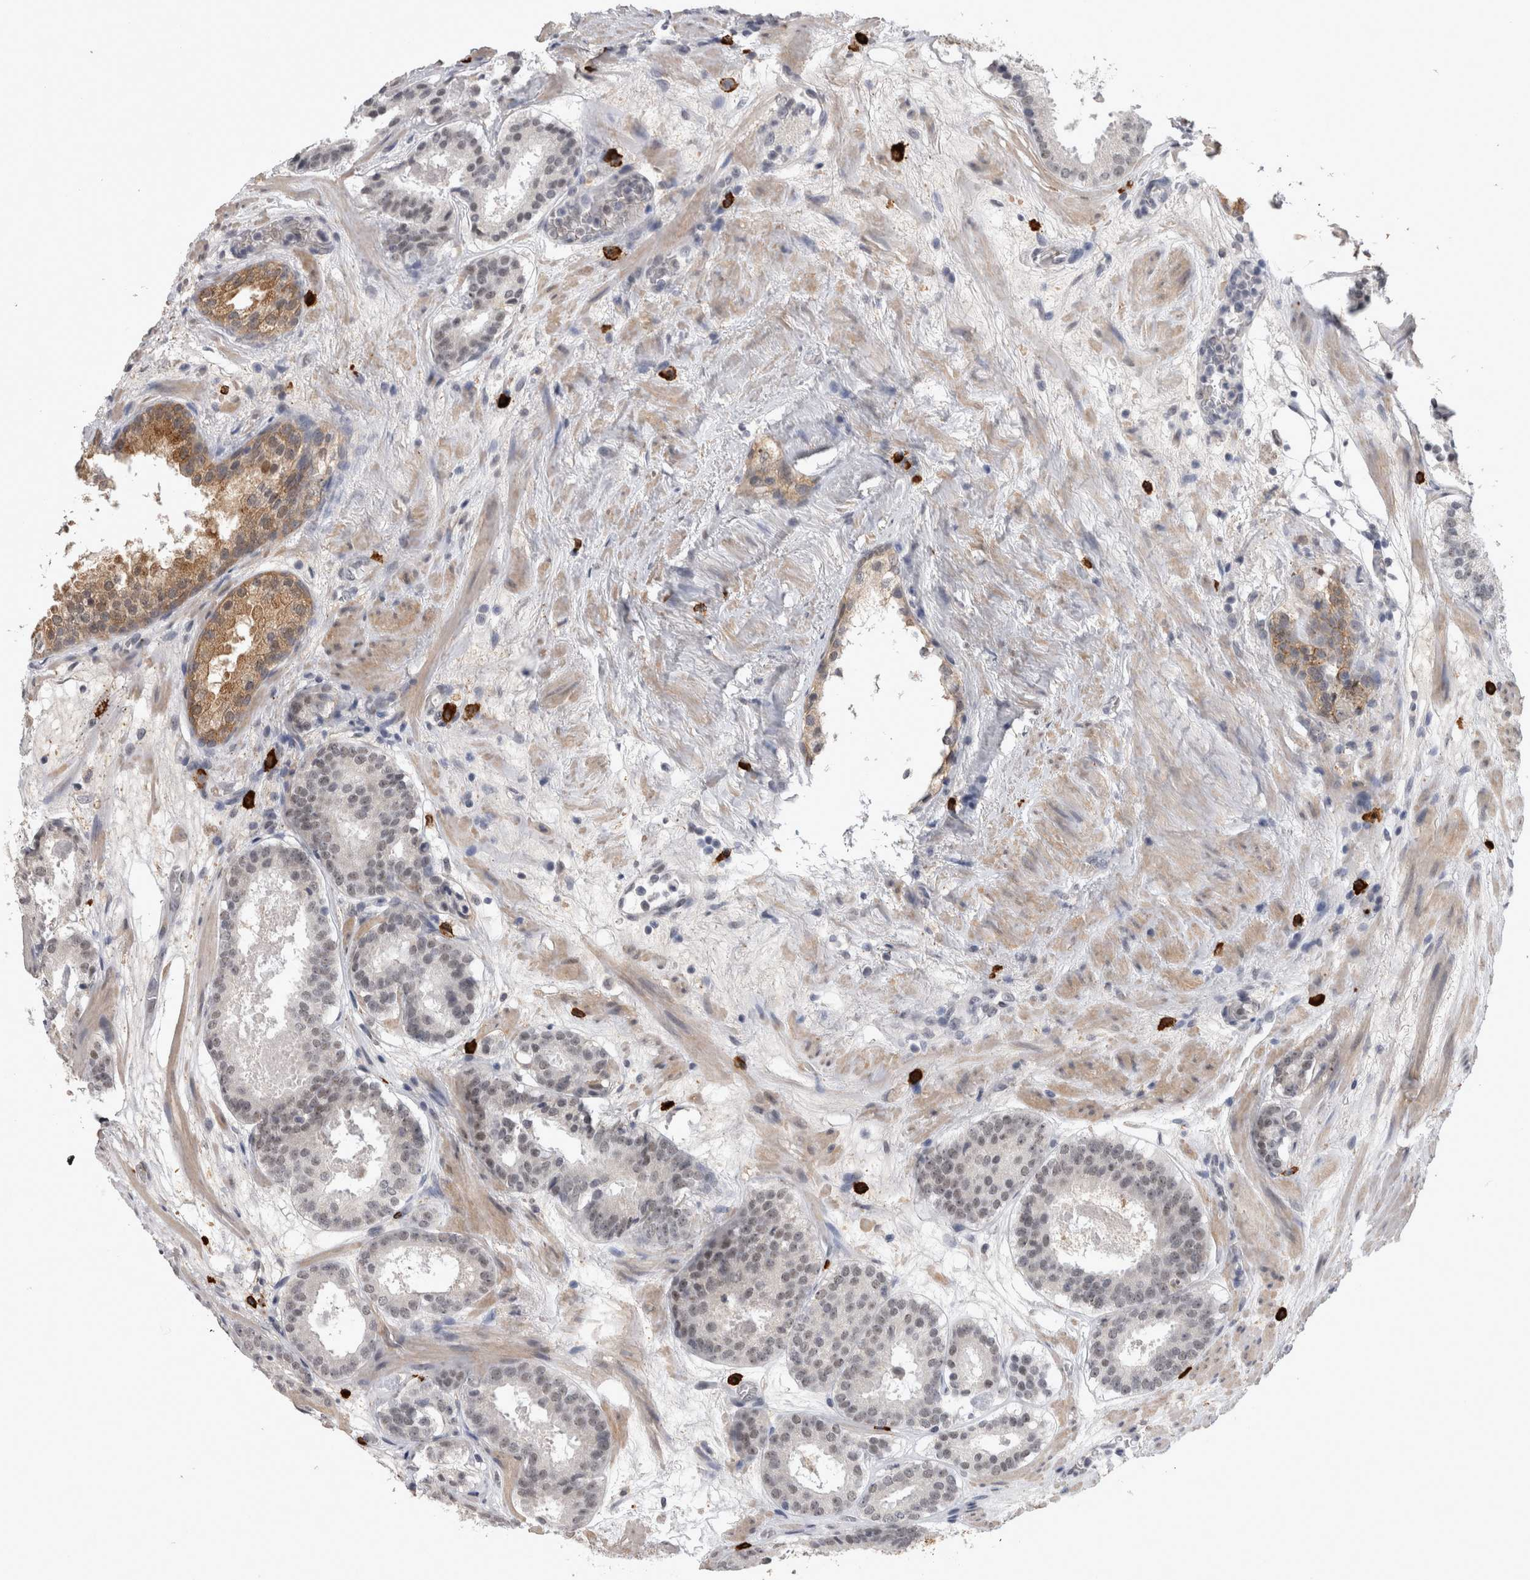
{"staining": {"intensity": "weak", "quantity": ">75%", "location": "nuclear"}, "tissue": "prostate cancer", "cell_type": "Tumor cells", "image_type": "cancer", "snomed": [{"axis": "morphology", "description": "Adenocarcinoma, Low grade"}, {"axis": "topography", "description": "Prostate"}], "caption": "Immunohistochemistry of prostate low-grade adenocarcinoma reveals low levels of weak nuclear staining in about >75% of tumor cells.", "gene": "PEBP4", "patient": {"sex": "male", "age": 69}}